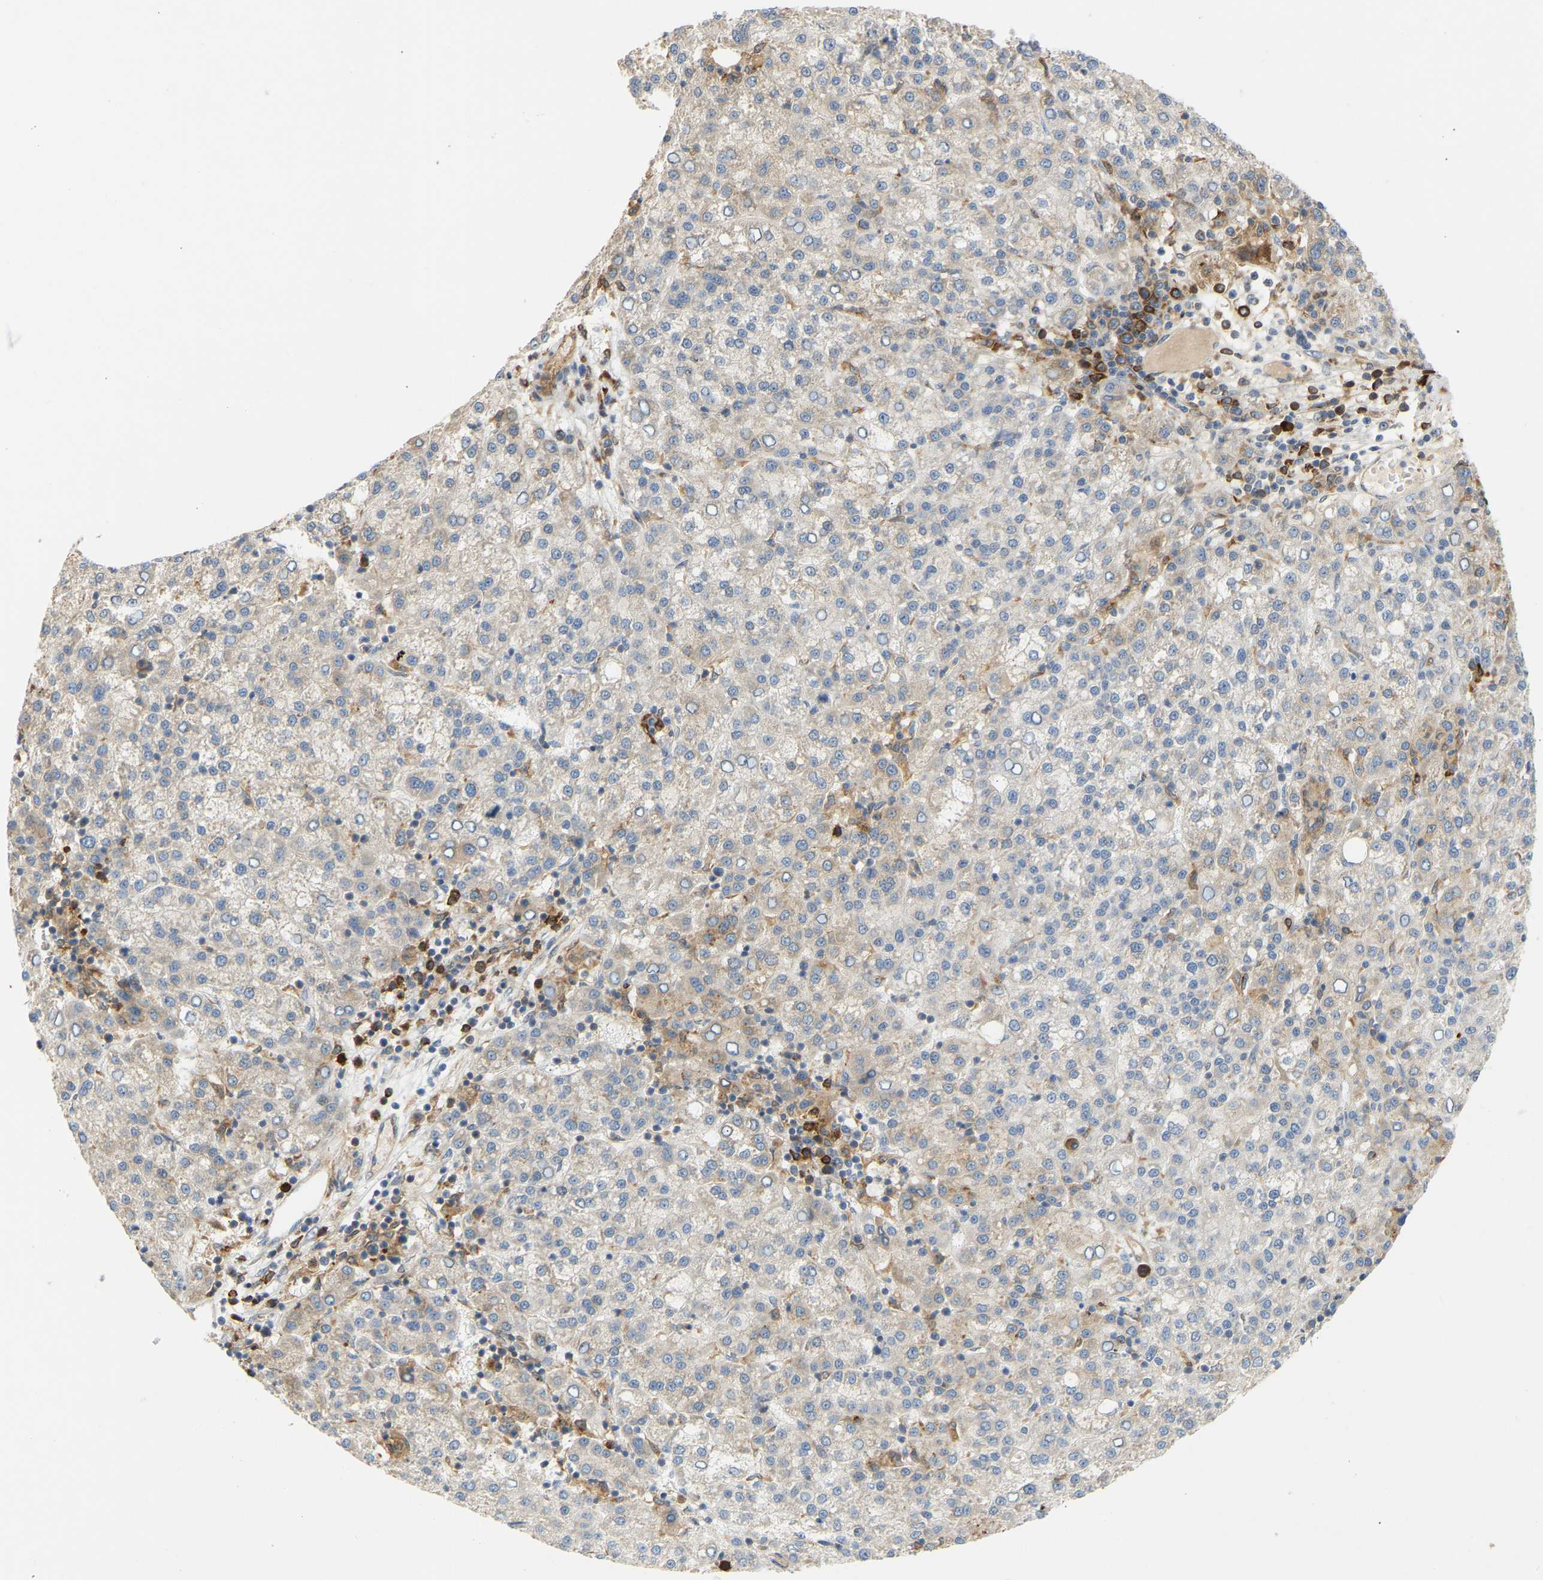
{"staining": {"intensity": "weak", "quantity": "<25%", "location": "cytoplasmic/membranous"}, "tissue": "liver cancer", "cell_type": "Tumor cells", "image_type": "cancer", "snomed": [{"axis": "morphology", "description": "Carcinoma, Hepatocellular, NOS"}, {"axis": "topography", "description": "Liver"}], "caption": "High power microscopy image of an IHC histopathology image of liver cancer (hepatocellular carcinoma), revealing no significant staining in tumor cells.", "gene": "PLCG2", "patient": {"sex": "female", "age": 58}}